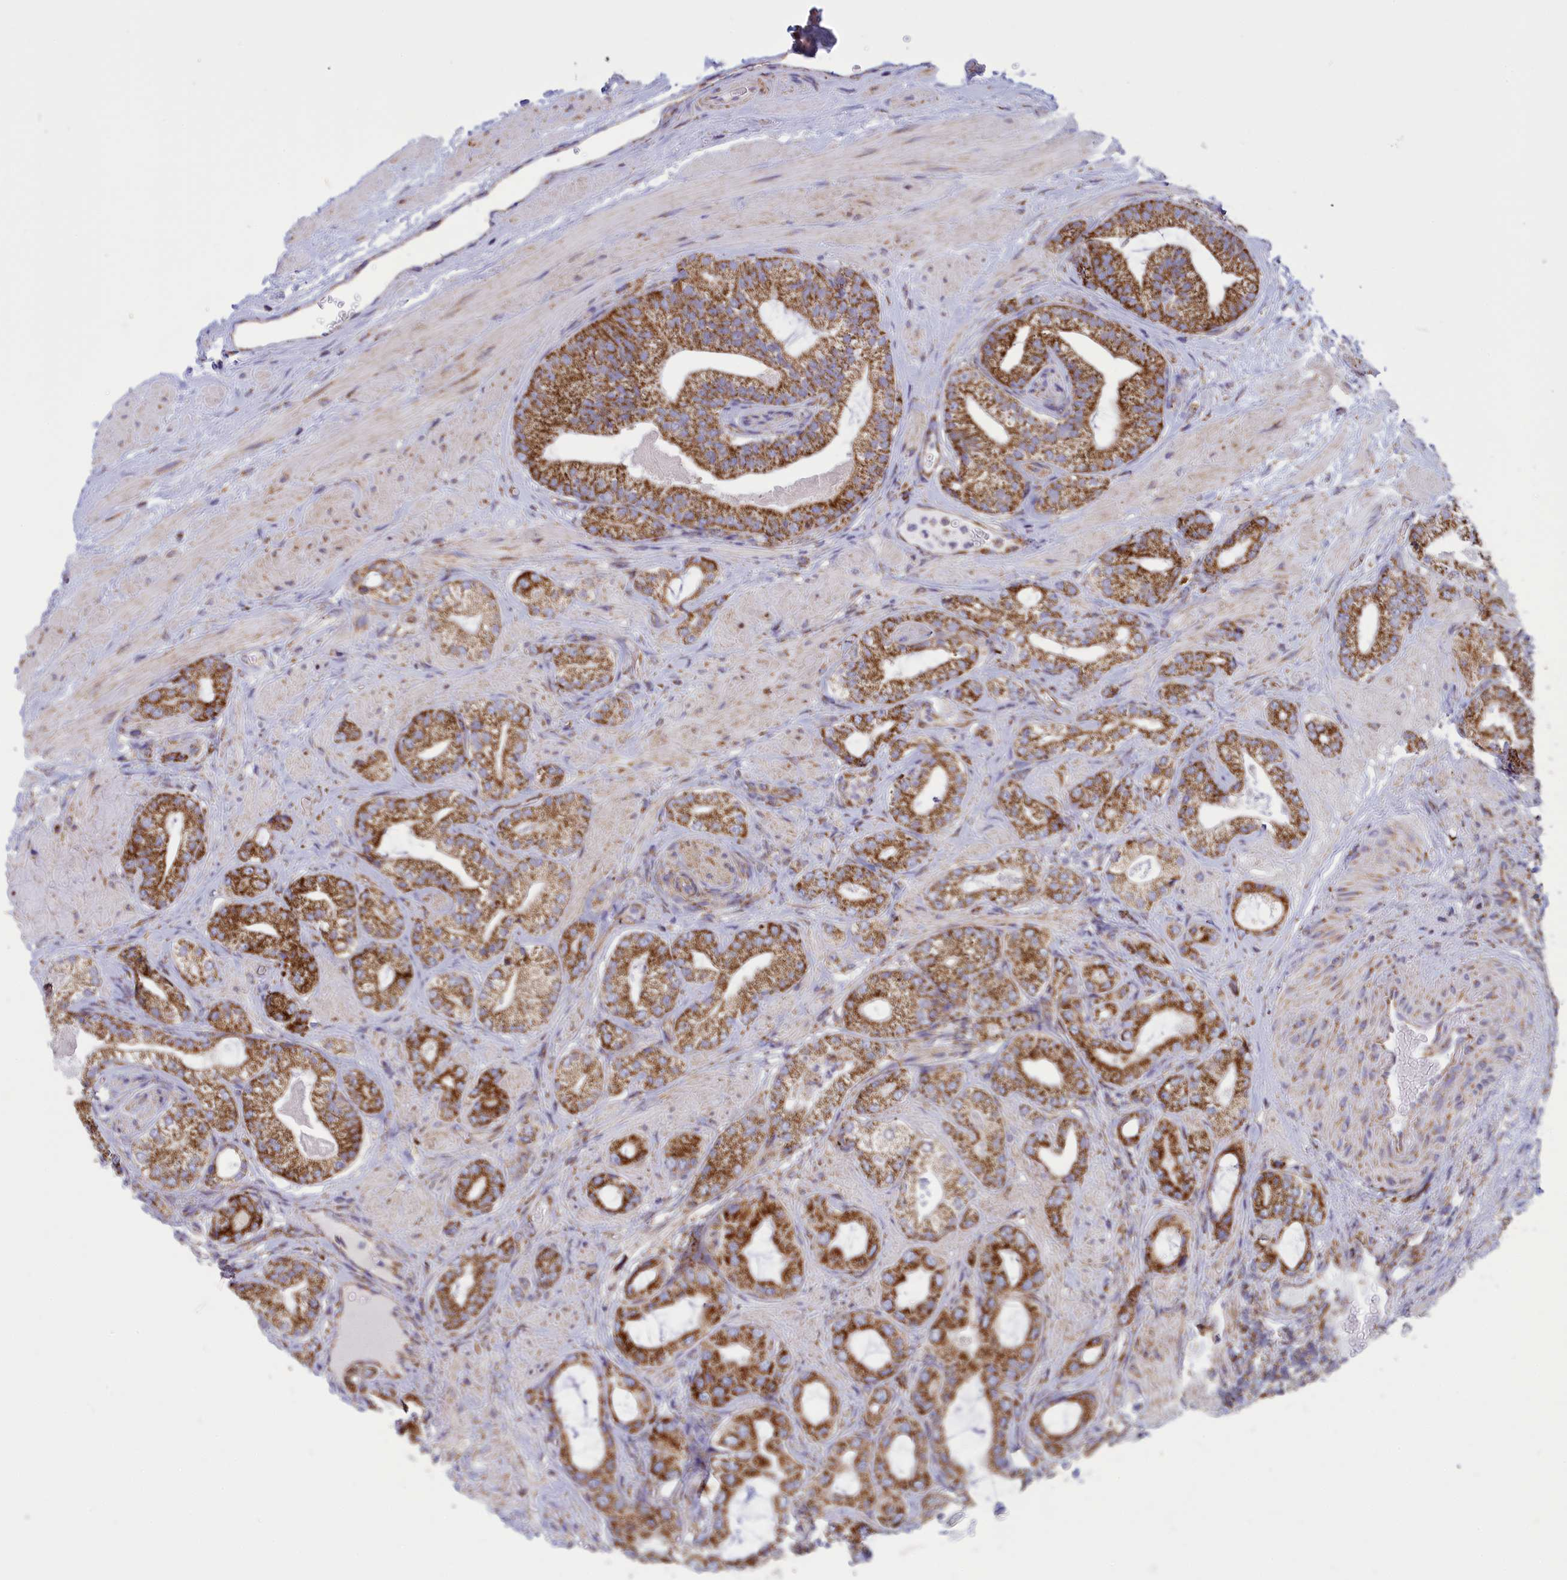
{"staining": {"intensity": "strong", "quantity": ">75%", "location": "cytoplasmic/membranous"}, "tissue": "prostate cancer", "cell_type": "Tumor cells", "image_type": "cancer", "snomed": [{"axis": "morphology", "description": "Adenocarcinoma, Low grade"}, {"axis": "topography", "description": "Prostate"}], "caption": "DAB immunohistochemical staining of adenocarcinoma (low-grade) (prostate) shows strong cytoplasmic/membranous protein expression in approximately >75% of tumor cells. (Stains: DAB in brown, nuclei in blue, Microscopy: brightfield microscopy at high magnification).", "gene": "ISOC2", "patient": {"sex": "male", "age": 57}}